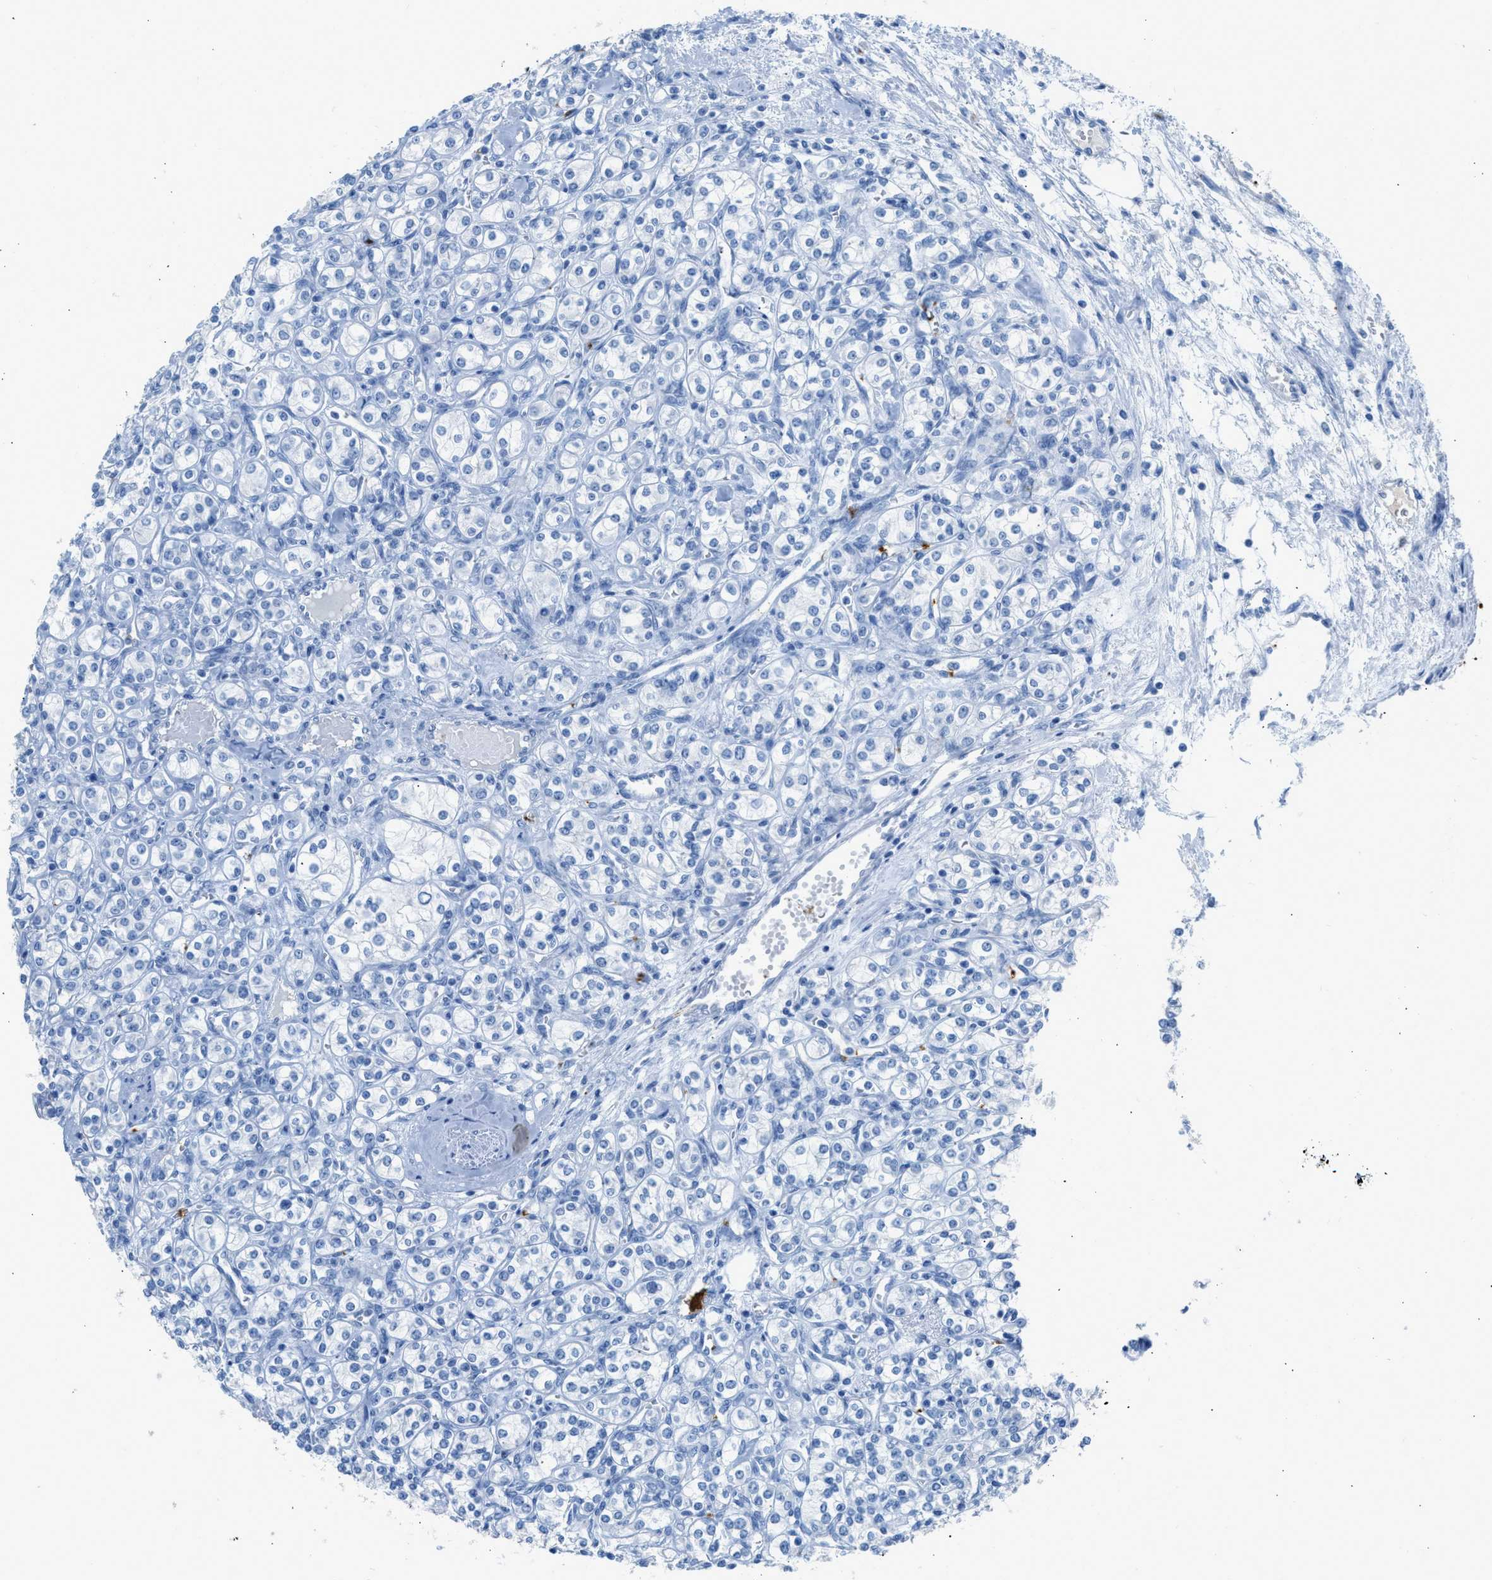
{"staining": {"intensity": "negative", "quantity": "none", "location": "none"}, "tissue": "renal cancer", "cell_type": "Tumor cells", "image_type": "cancer", "snomed": [{"axis": "morphology", "description": "Adenocarcinoma, NOS"}, {"axis": "topography", "description": "Kidney"}], "caption": "A high-resolution histopathology image shows IHC staining of renal cancer, which shows no significant staining in tumor cells. (DAB (3,3'-diaminobenzidine) IHC, high magnification).", "gene": "FAIM2", "patient": {"sex": "male", "age": 77}}